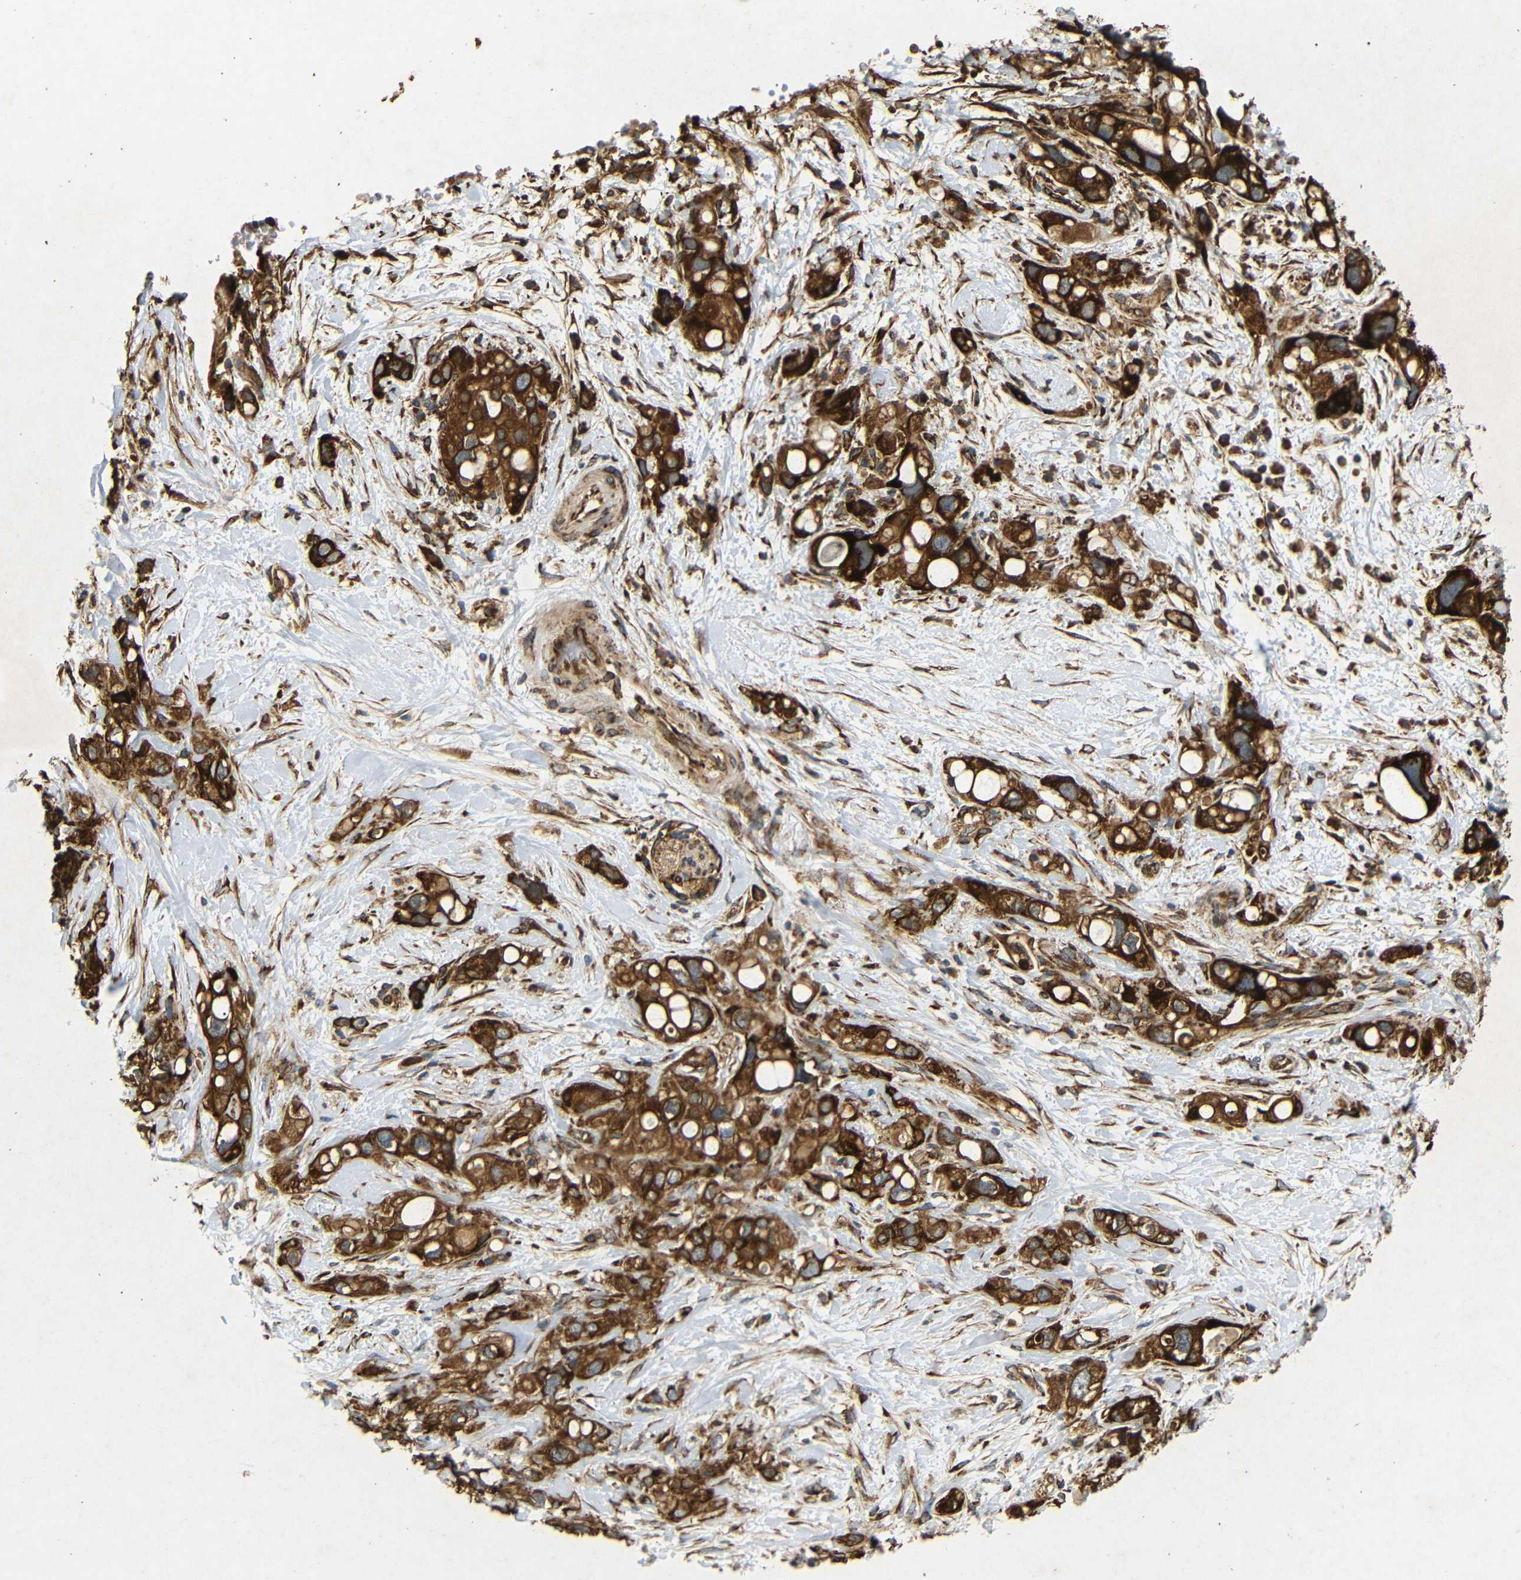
{"staining": {"intensity": "strong", "quantity": ">75%", "location": "cytoplasmic/membranous"}, "tissue": "pancreatic cancer", "cell_type": "Tumor cells", "image_type": "cancer", "snomed": [{"axis": "morphology", "description": "Adenocarcinoma, NOS"}, {"axis": "topography", "description": "Pancreas"}], "caption": "Tumor cells reveal high levels of strong cytoplasmic/membranous expression in about >75% of cells in adenocarcinoma (pancreatic).", "gene": "BTF3", "patient": {"sex": "female", "age": 56}}